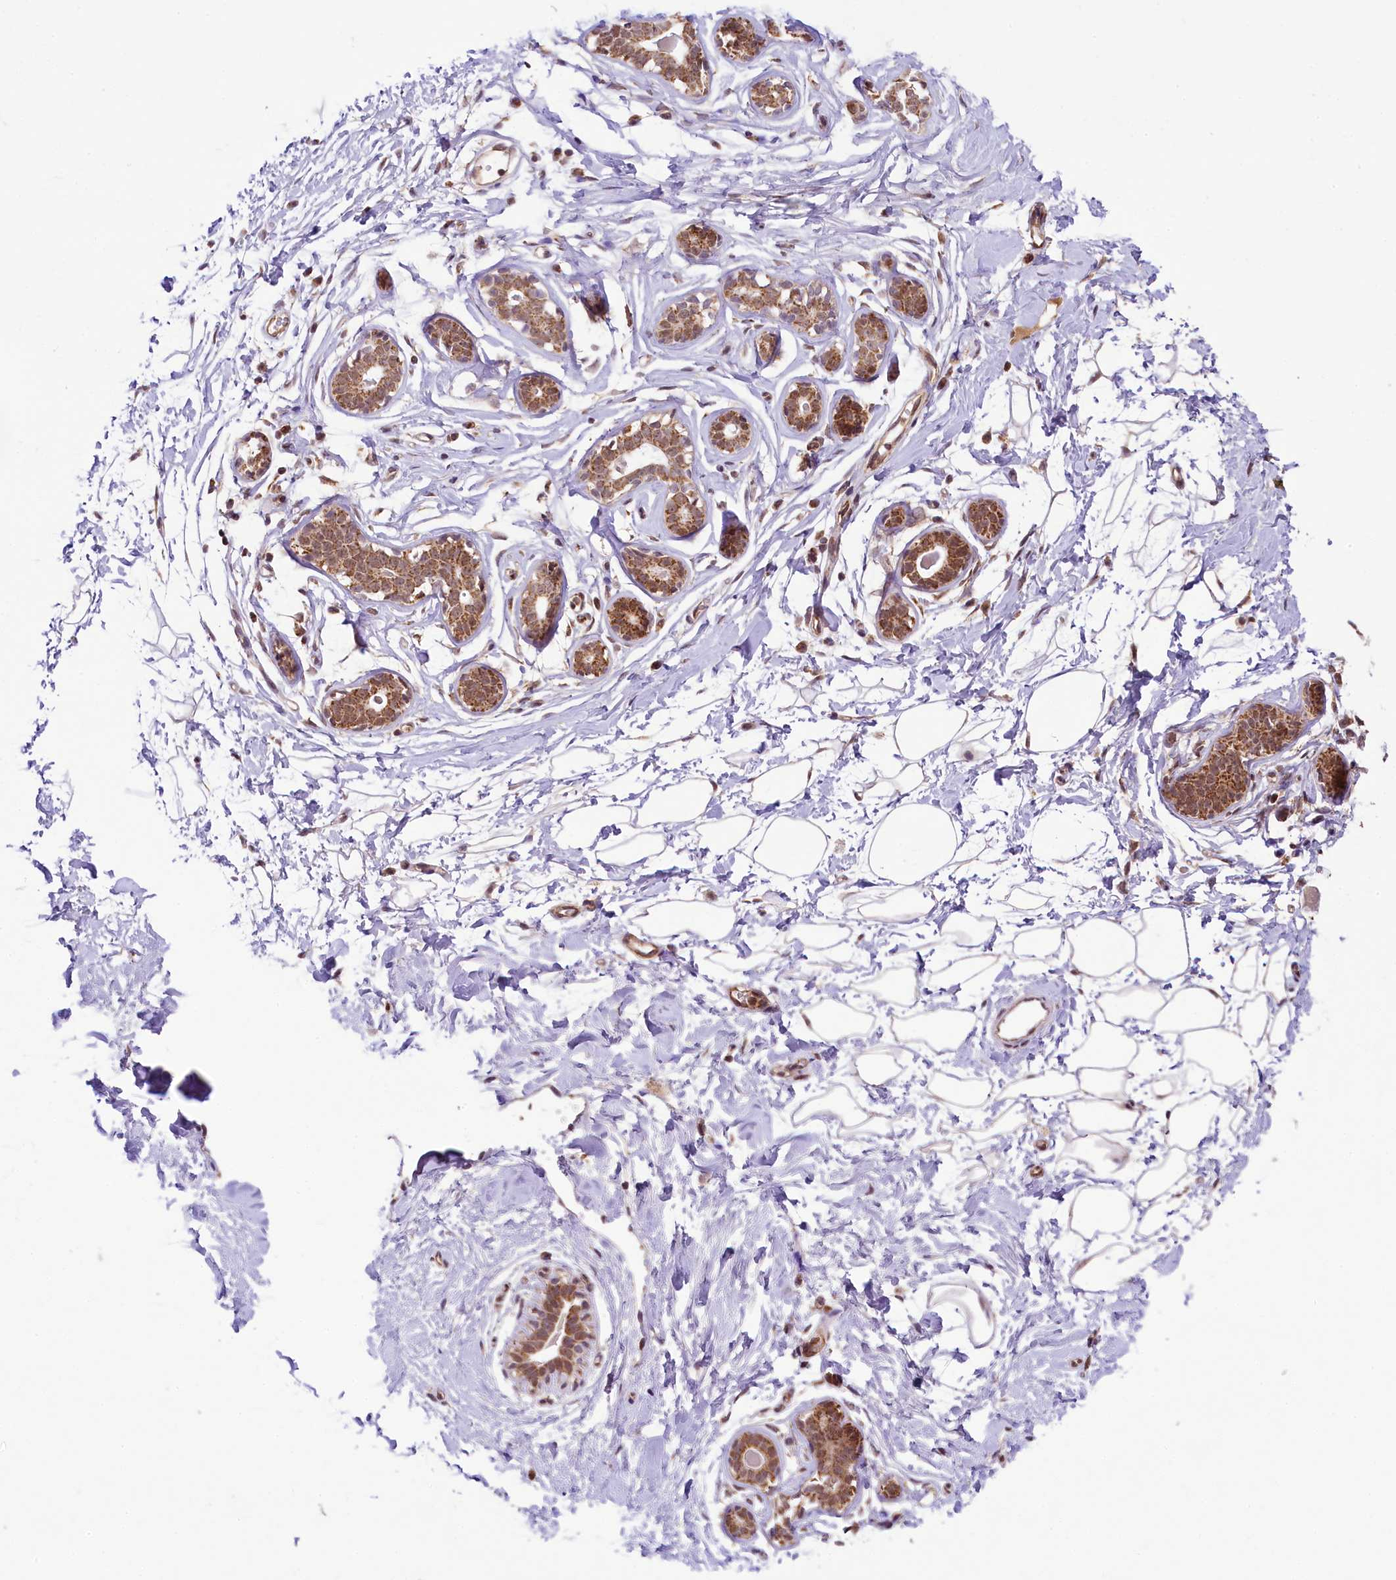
{"staining": {"intensity": "moderate", "quantity": ">75%", "location": "nuclear"}, "tissue": "breast", "cell_type": "Adipocytes", "image_type": "normal", "snomed": [{"axis": "morphology", "description": "Normal tissue, NOS"}, {"axis": "morphology", "description": "Adenoma, NOS"}, {"axis": "topography", "description": "Breast"}], "caption": "Immunohistochemical staining of normal breast demonstrates medium levels of moderate nuclear staining in approximately >75% of adipocytes.", "gene": "PAF1", "patient": {"sex": "female", "age": 23}}